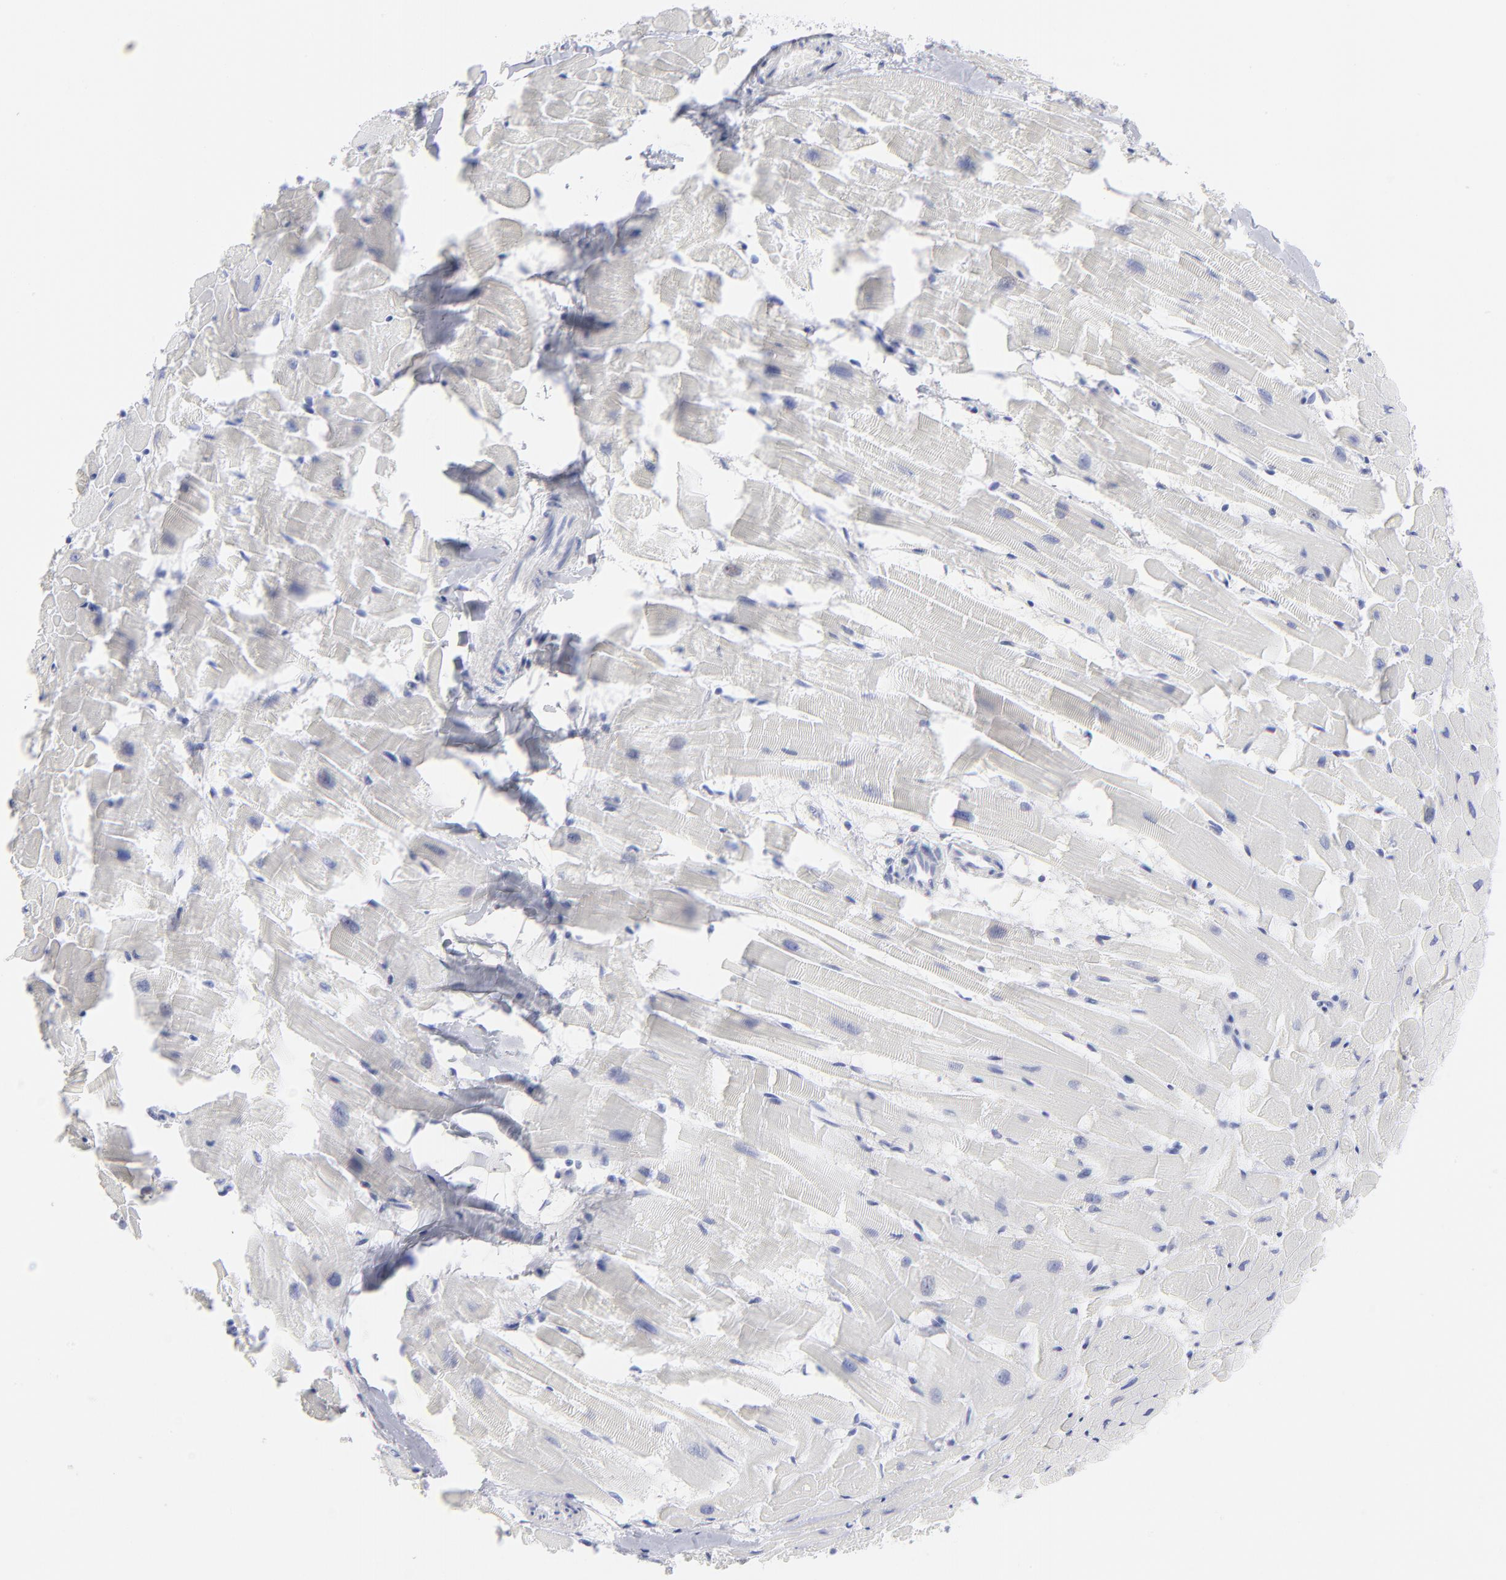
{"staining": {"intensity": "negative", "quantity": "none", "location": "none"}, "tissue": "heart muscle", "cell_type": "Cardiomyocytes", "image_type": "normal", "snomed": [{"axis": "morphology", "description": "Normal tissue, NOS"}, {"axis": "topography", "description": "Heart"}], "caption": "Cardiomyocytes are negative for brown protein staining in unremarkable heart muscle.", "gene": "CCNB1", "patient": {"sex": "female", "age": 19}}